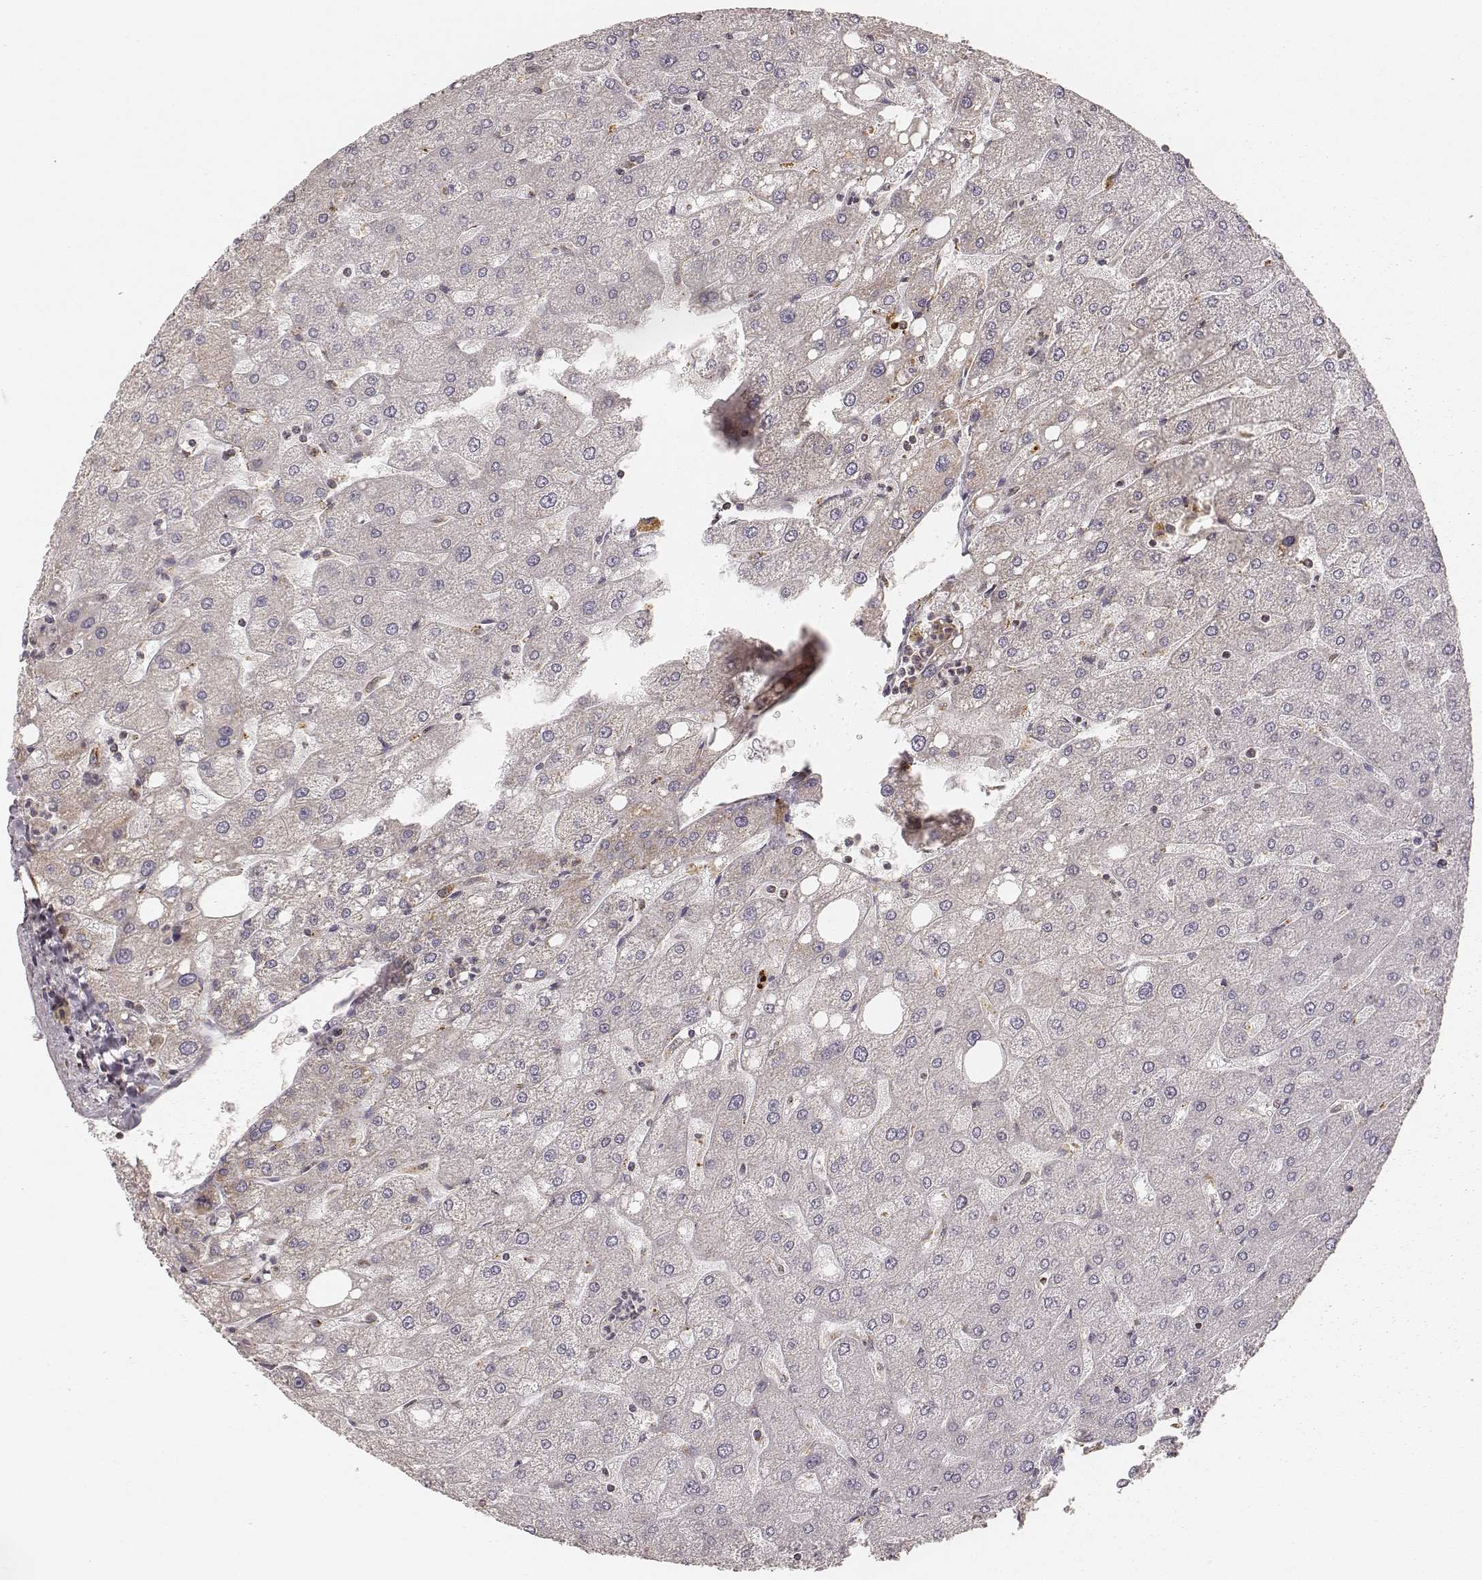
{"staining": {"intensity": "negative", "quantity": "none", "location": "none"}, "tissue": "liver", "cell_type": "Cholangiocytes", "image_type": "normal", "snomed": [{"axis": "morphology", "description": "Normal tissue, NOS"}, {"axis": "topography", "description": "Liver"}], "caption": "This is an immunohistochemistry micrograph of unremarkable human liver. There is no staining in cholangiocytes.", "gene": "CS", "patient": {"sex": "male", "age": 67}}